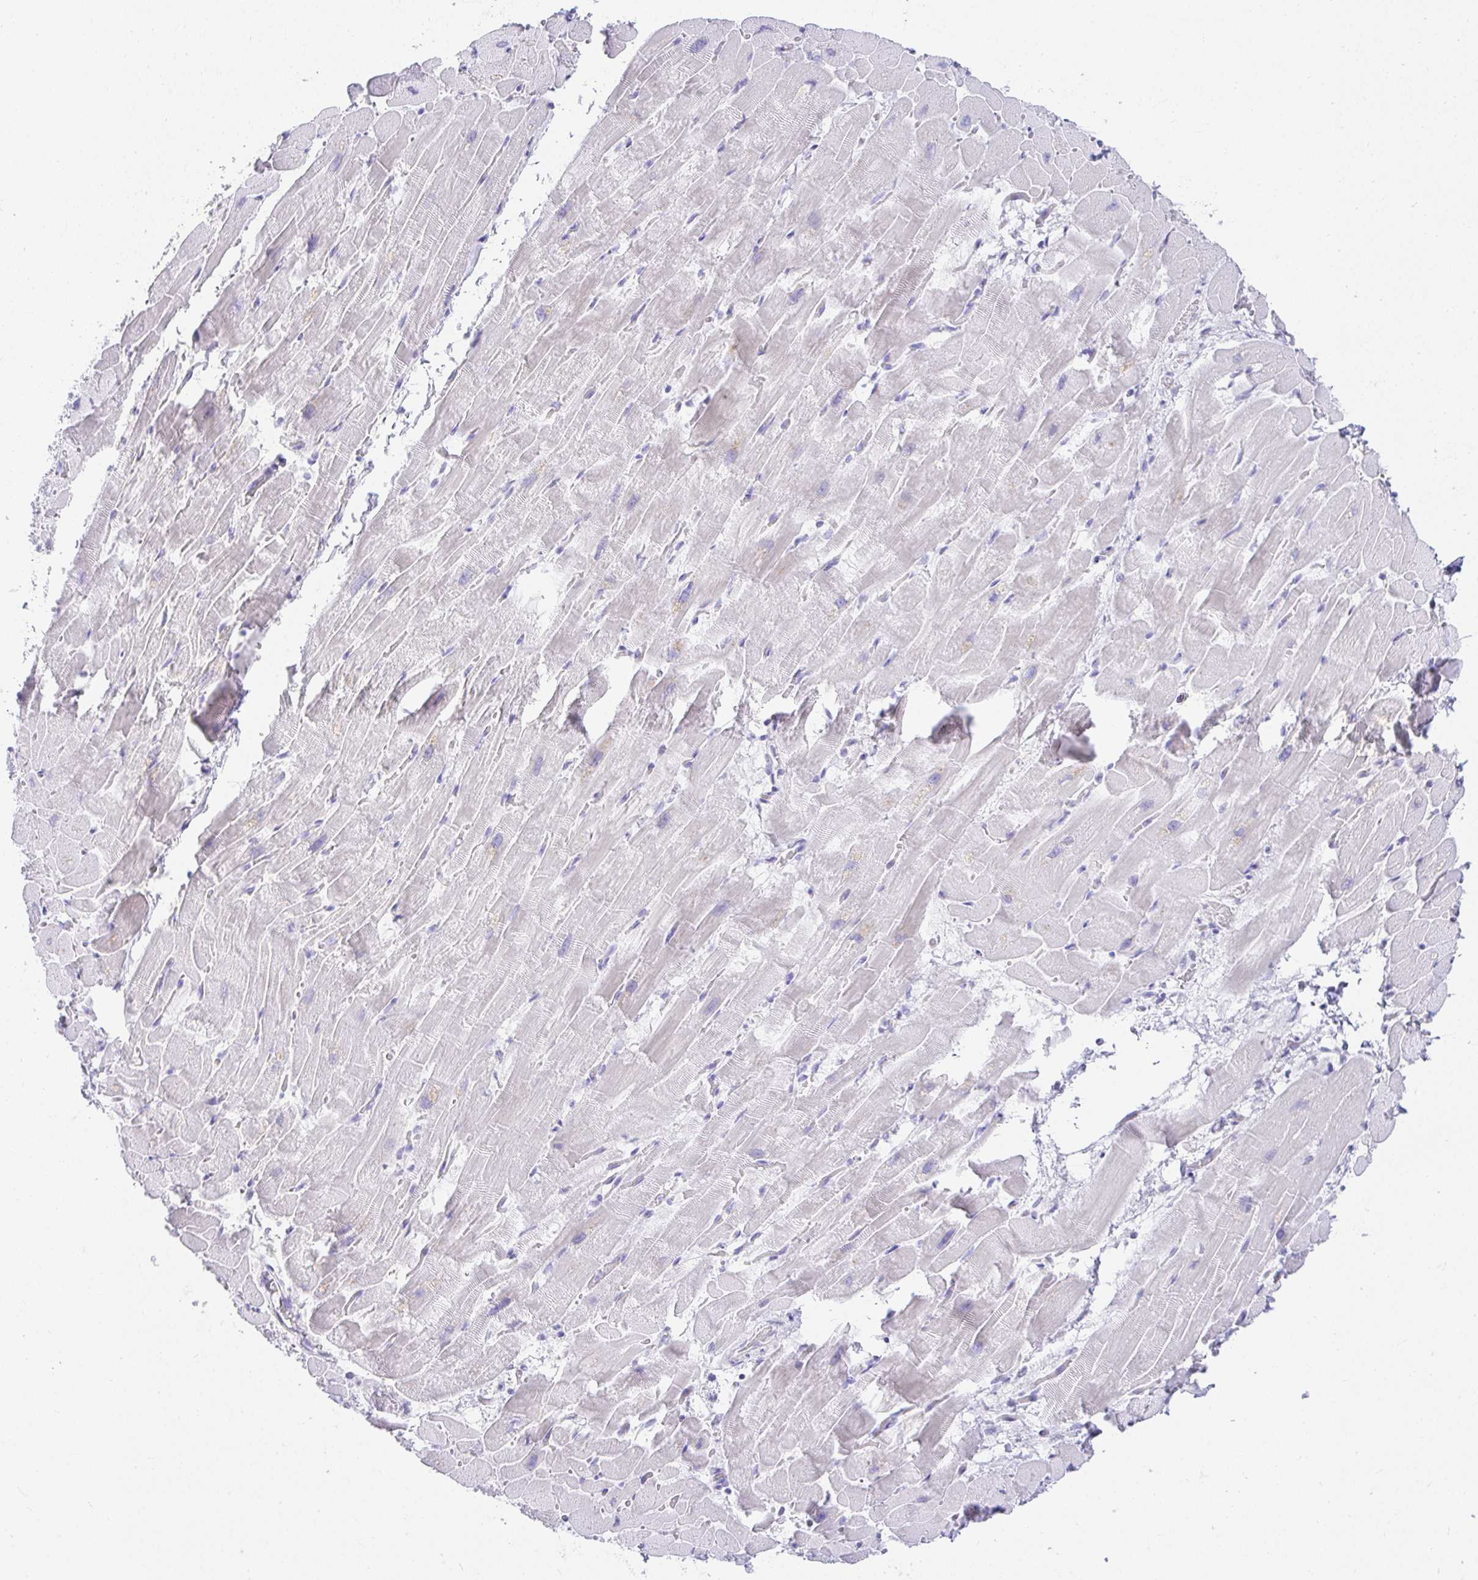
{"staining": {"intensity": "negative", "quantity": "none", "location": "none"}, "tissue": "heart muscle", "cell_type": "Cardiomyocytes", "image_type": "normal", "snomed": [{"axis": "morphology", "description": "Normal tissue, NOS"}, {"axis": "topography", "description": "Heart"}], "caption": "IHC photomicrograph of unremarkable heart muscle: human heart muscle stained with DAB demonstrates no significant protein staining in cardiomyocytes.", "gene": "CHAT", "patient": {"sex": "male", "age": 37}}